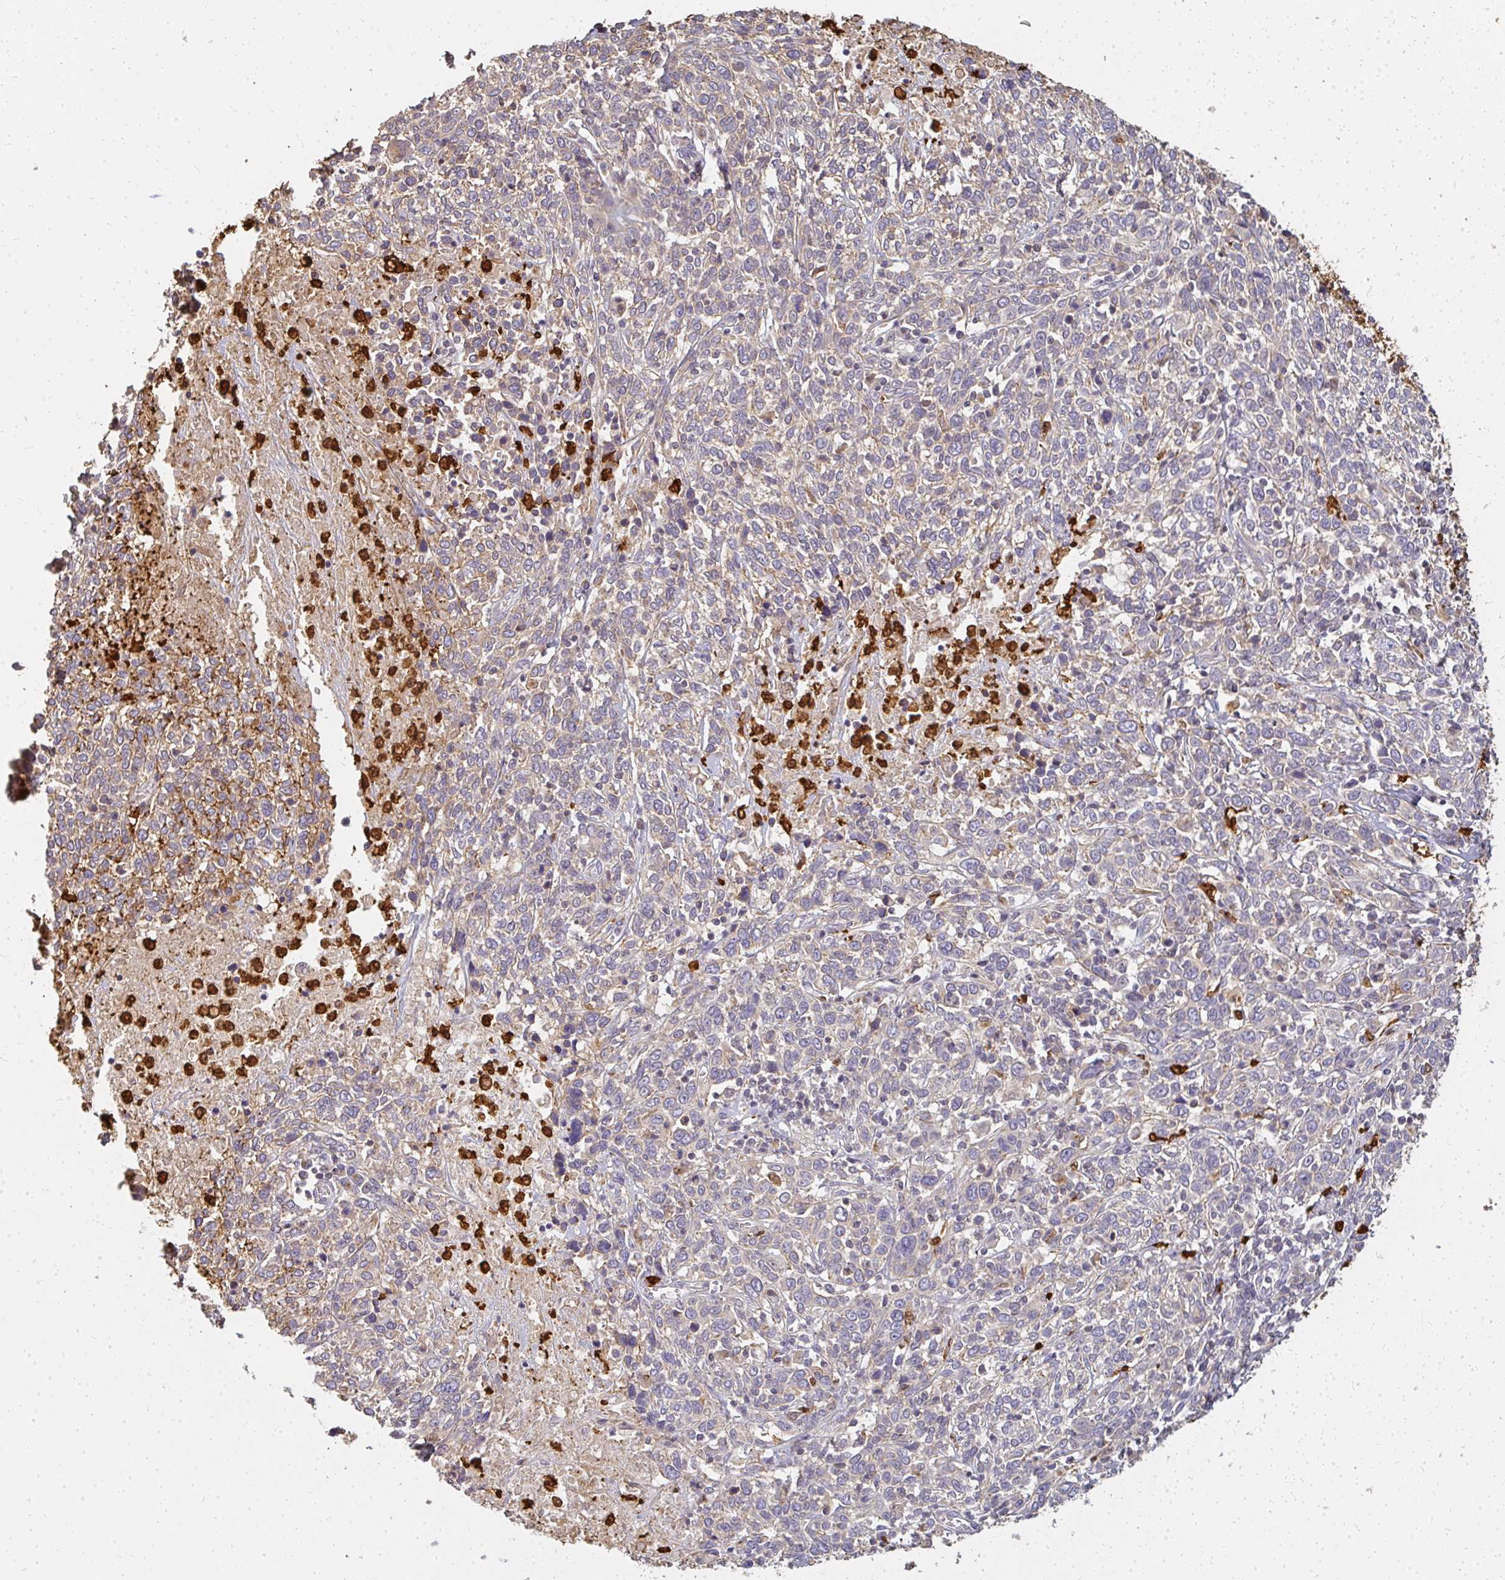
{"staining": {"intensity": "negative", "quantity": "none", "location": "none"}, "tissue": "cervical cancer", "cell_type": "Tumor cells", "image_type": "cancer", "snomed": [{"axis": "morphology", "description": "Squamous cell carcinoma, NOS"}, {"axis": "topography", "description": "Cervix"}], "caption": "DAB (3,3'-diaminobenzidine) immunohistochemical staining of human squamous cell carcinoma (cervical) displays no significant positivity in tumor cells.", "gene": "CNTRL", "patient": {"sex": "female", "age": 46}}